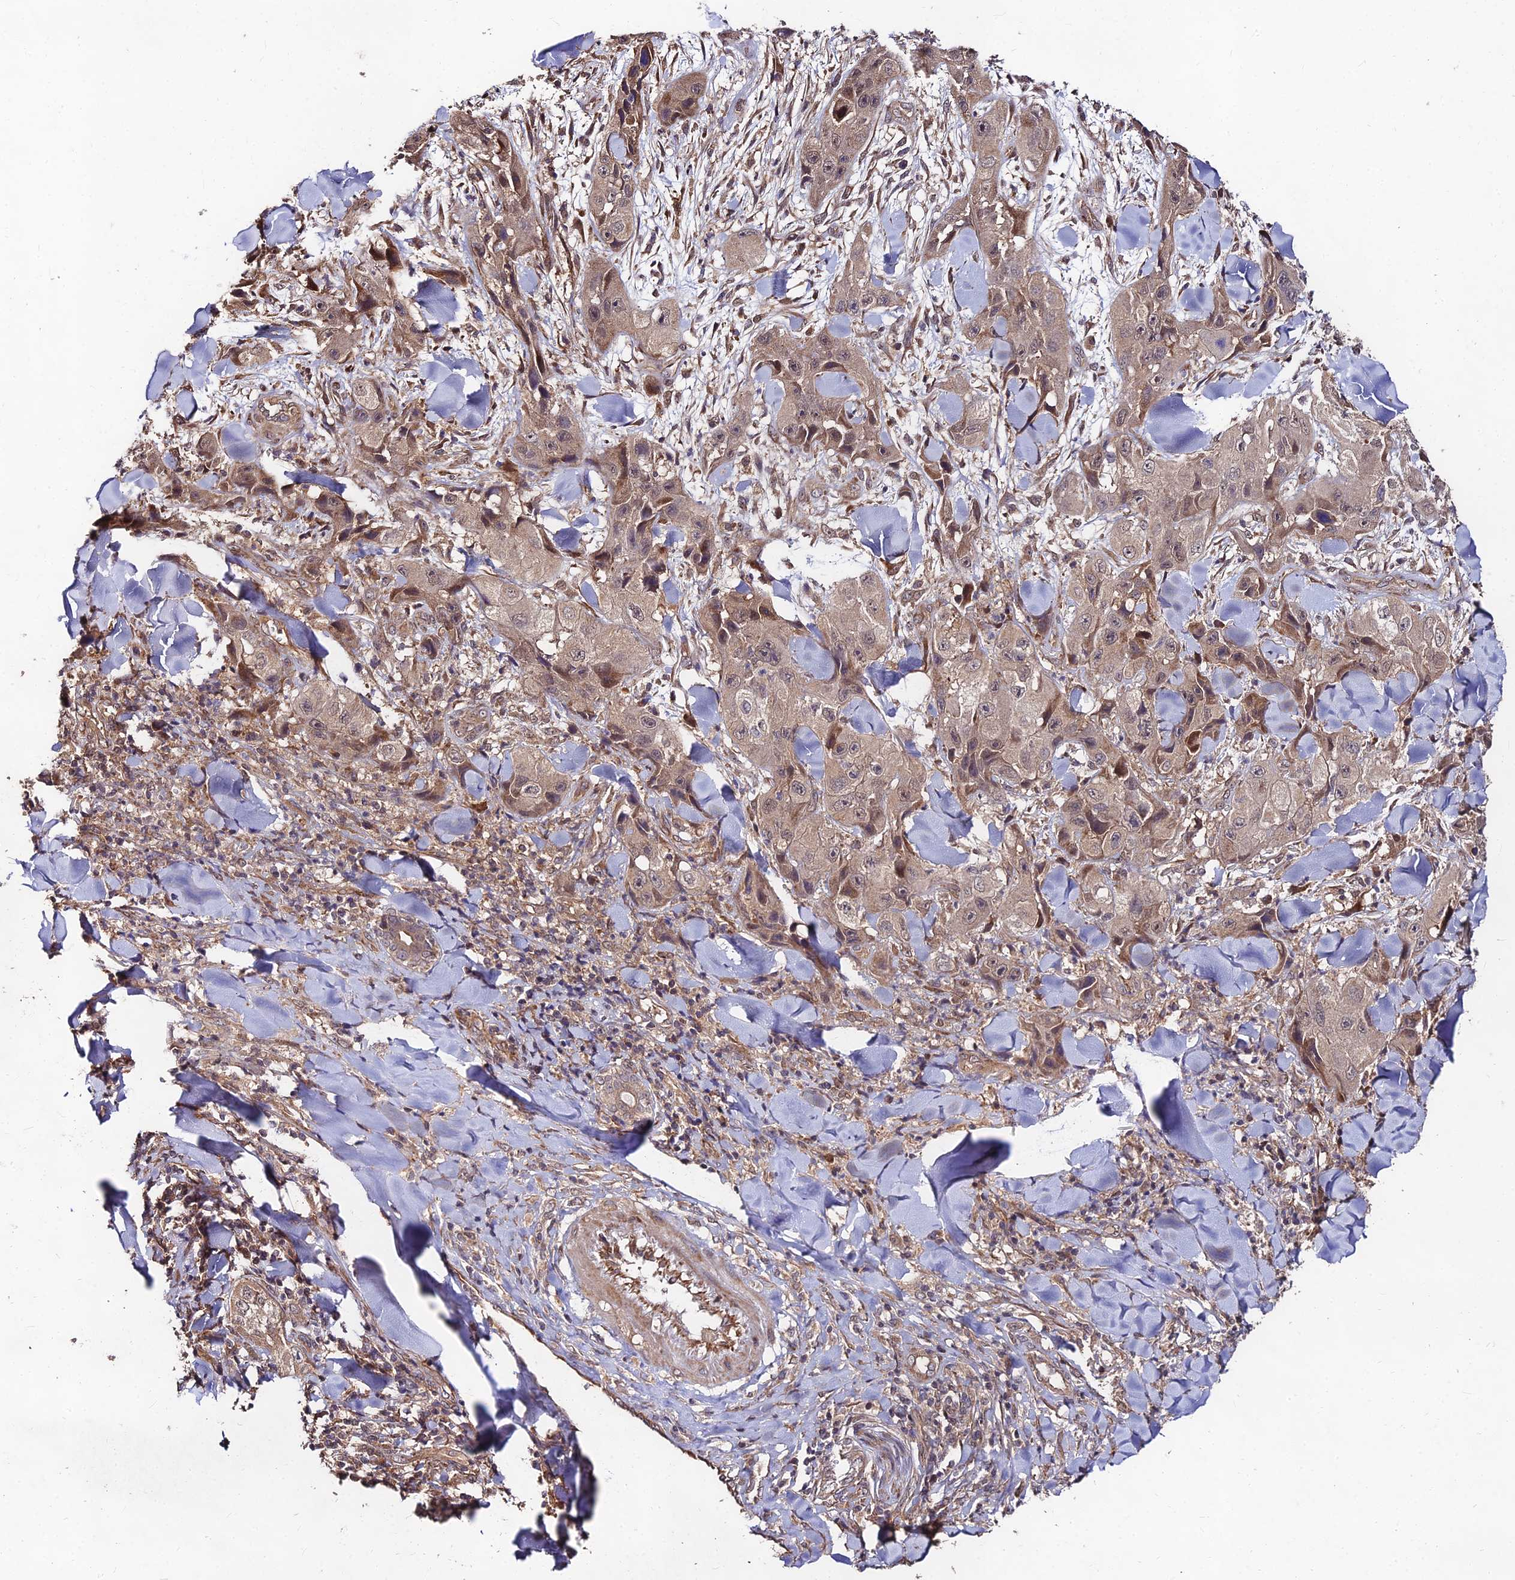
{"staining": {"intensity": "weak", "quantity": "25%-75%", "location": "cytoplasmic/membranous,nuclear"}, "tissue": "skin cancer", "cell_type": "Tumor cells", "image_type": "cancer", "snomed": [{"axis": "morphology", "description": "Squamous cell carcinoma, NOS"}, {"axis": "topography", "description": "Skin"}, {"axis": "topography", "description": "Subcutis"}], "caption": "Squamous cell carcinoma (skin) tissue demonstrates weak cytoplasmic/membranous and nuclear expression in approximately 25%-75% of tumor cells, visualized by immunohistochemistry. Nuclei are stained in blue.", "gene": "MKKS", "patient": {"sex": "male", "age": 73}}